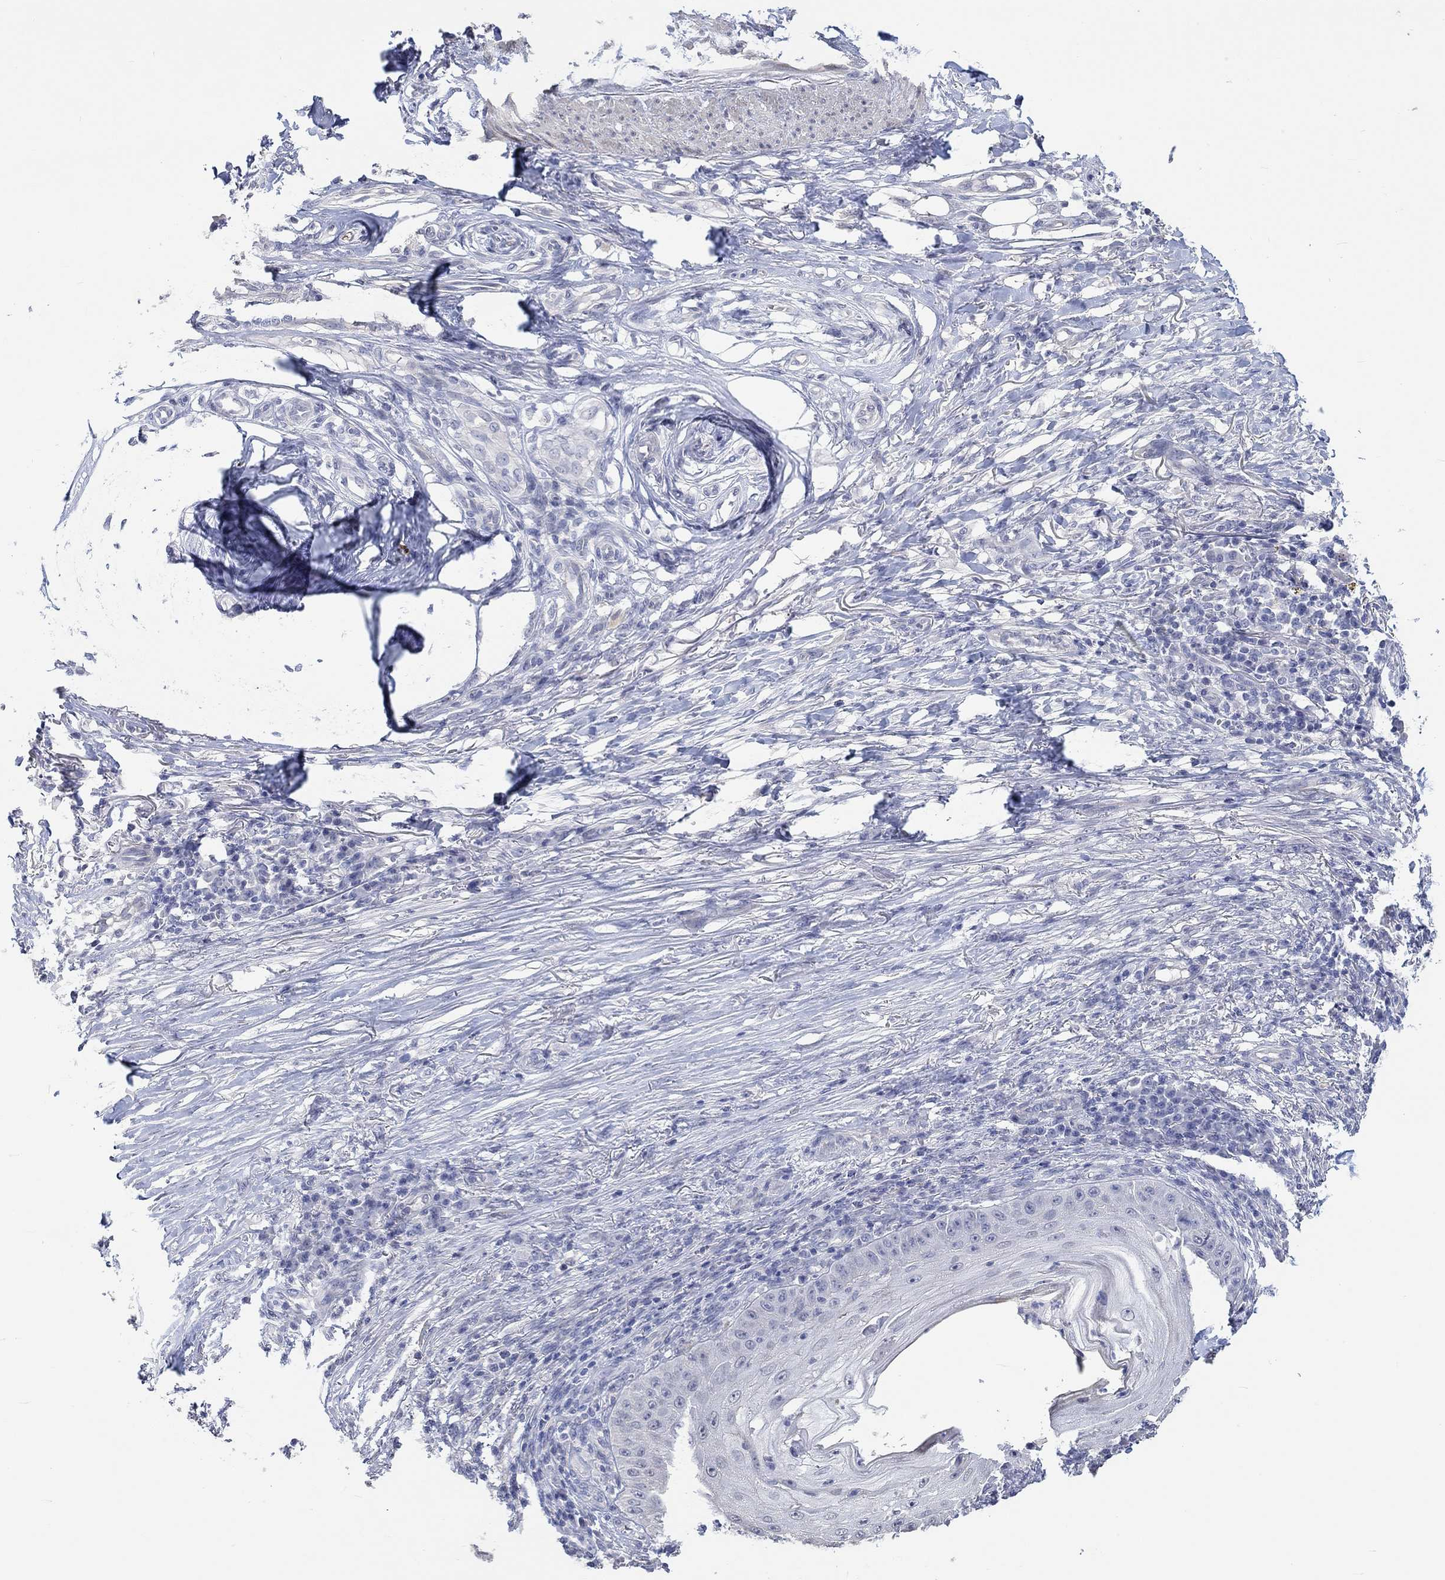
{"staining": {"intensity": "negative", "quantity": "none", "location": "none"}, "tissue": "skin cancer", "cell_type": "Tumor cells", "image_type": "cancer", "snomed": [{"axis": "morphology", "description": "Squamous cell carcinoma, NOS"}, {"axis": "topography", "description": "Skin"}], "caption": "Immunohistochemistry (IHC) of human squamous cell carcinoma (skin) reveals no expression in tumor cells. (Stains: DAB immunohistochemistry with hematoxylin counter stain, Microscopy: brightfield microscopy at high magnification).", "gene": "PNMA5", "patient": {"sex": "male", "age": 70}}